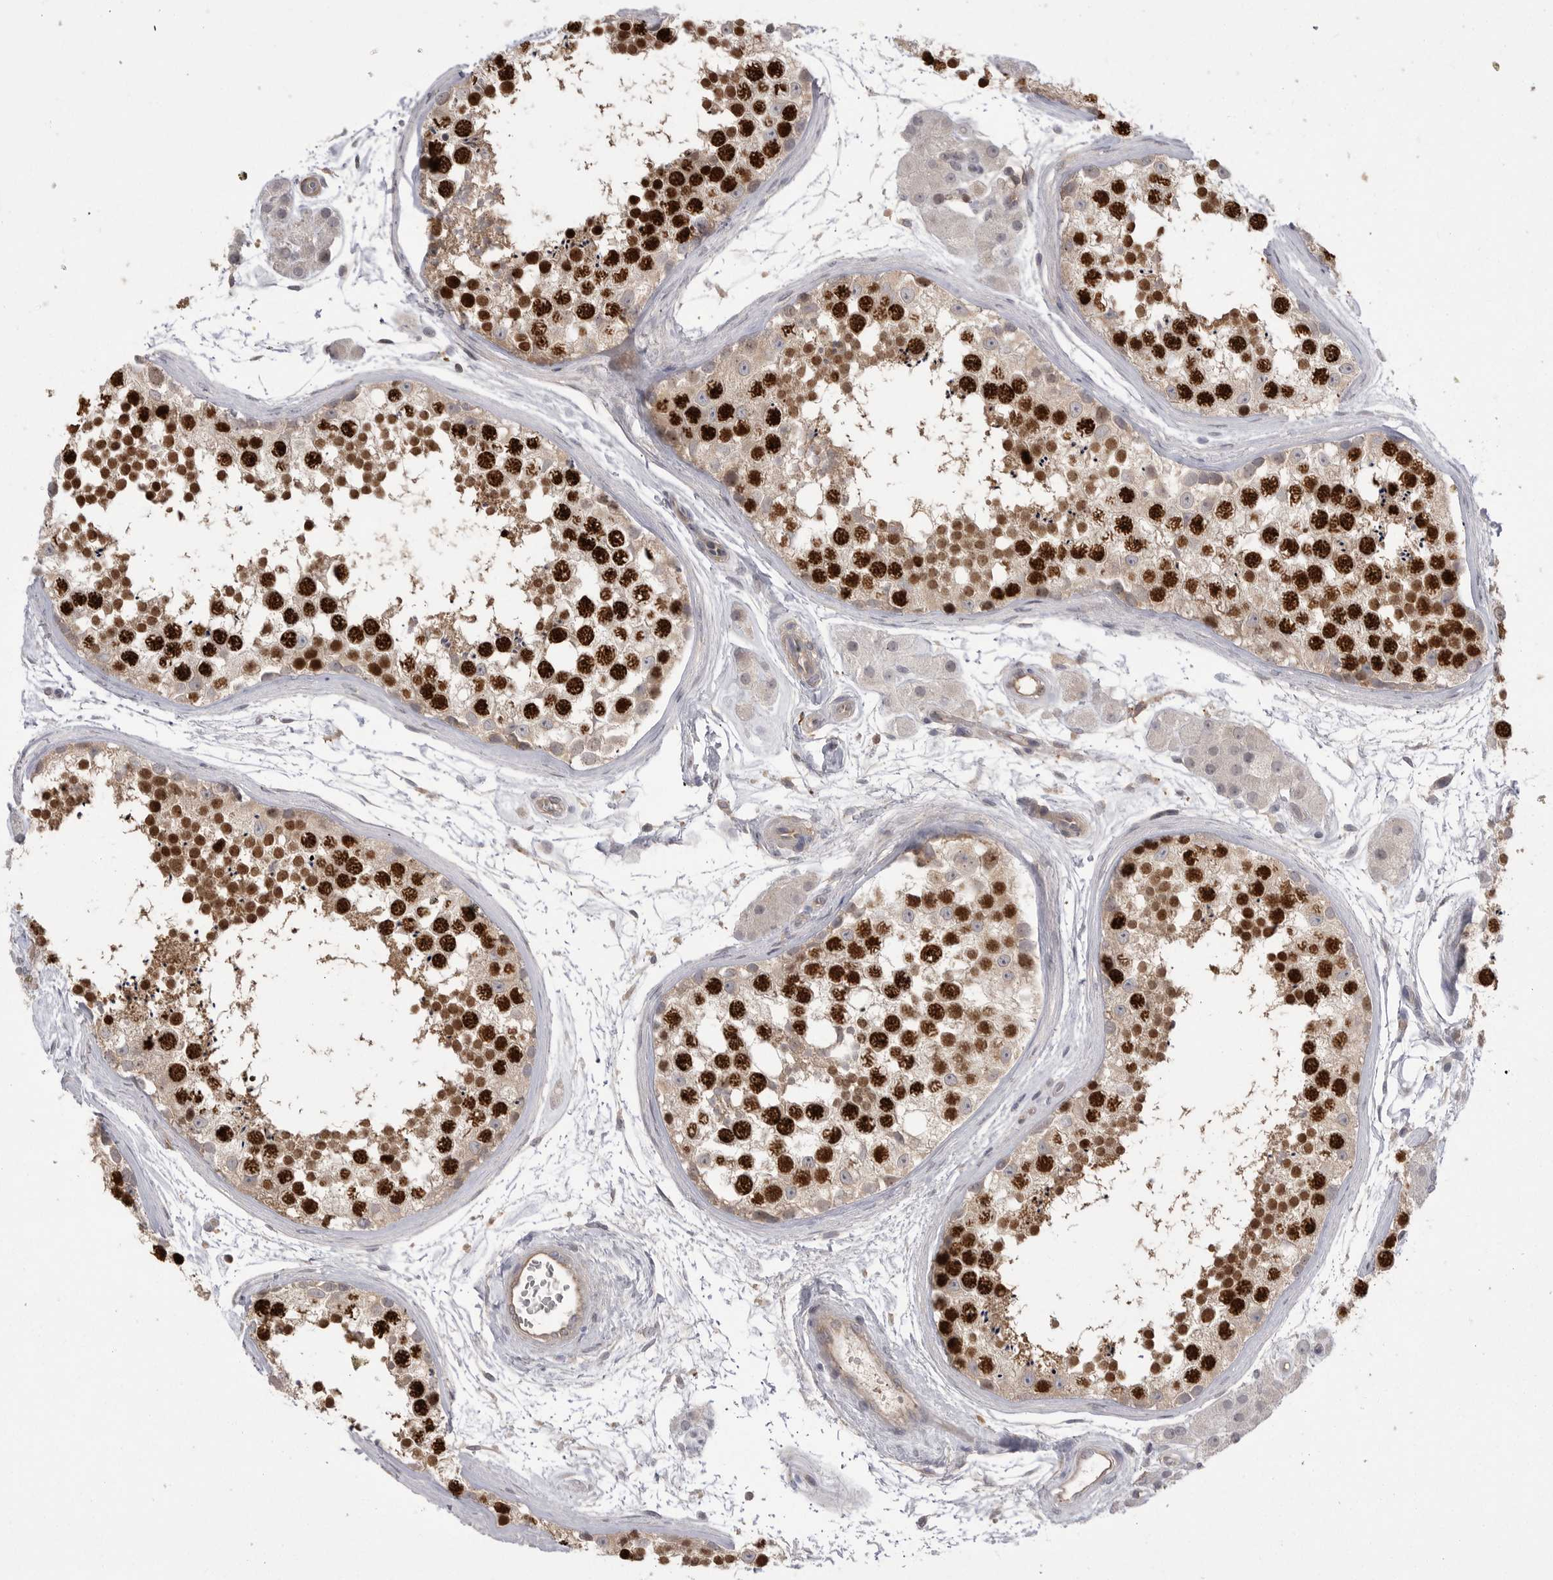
{"staining": {"intensity": "strong", "quantity": "25%-75%", "location": "cytoplasmic/membranous,nuclear"}, "tissue": "testis", "cell_type": "Cells in seminiferous ducts", "image_type": "normal", "snomed": [{"axis": "morphology", "description": "Normal tissue, NOS"}, {"axis": "topography", "description": "Testis"}], "caption": "A brown stain highlights strong cytoplasmic/membranous,nuclear expression of a protein in cells in seminiferous ducts of normal testis. (DAB = brown stain, brightfield microscopy at high magnification).", "gene": "TOP2A", "patient": {"sex": "male", "age": 56}}